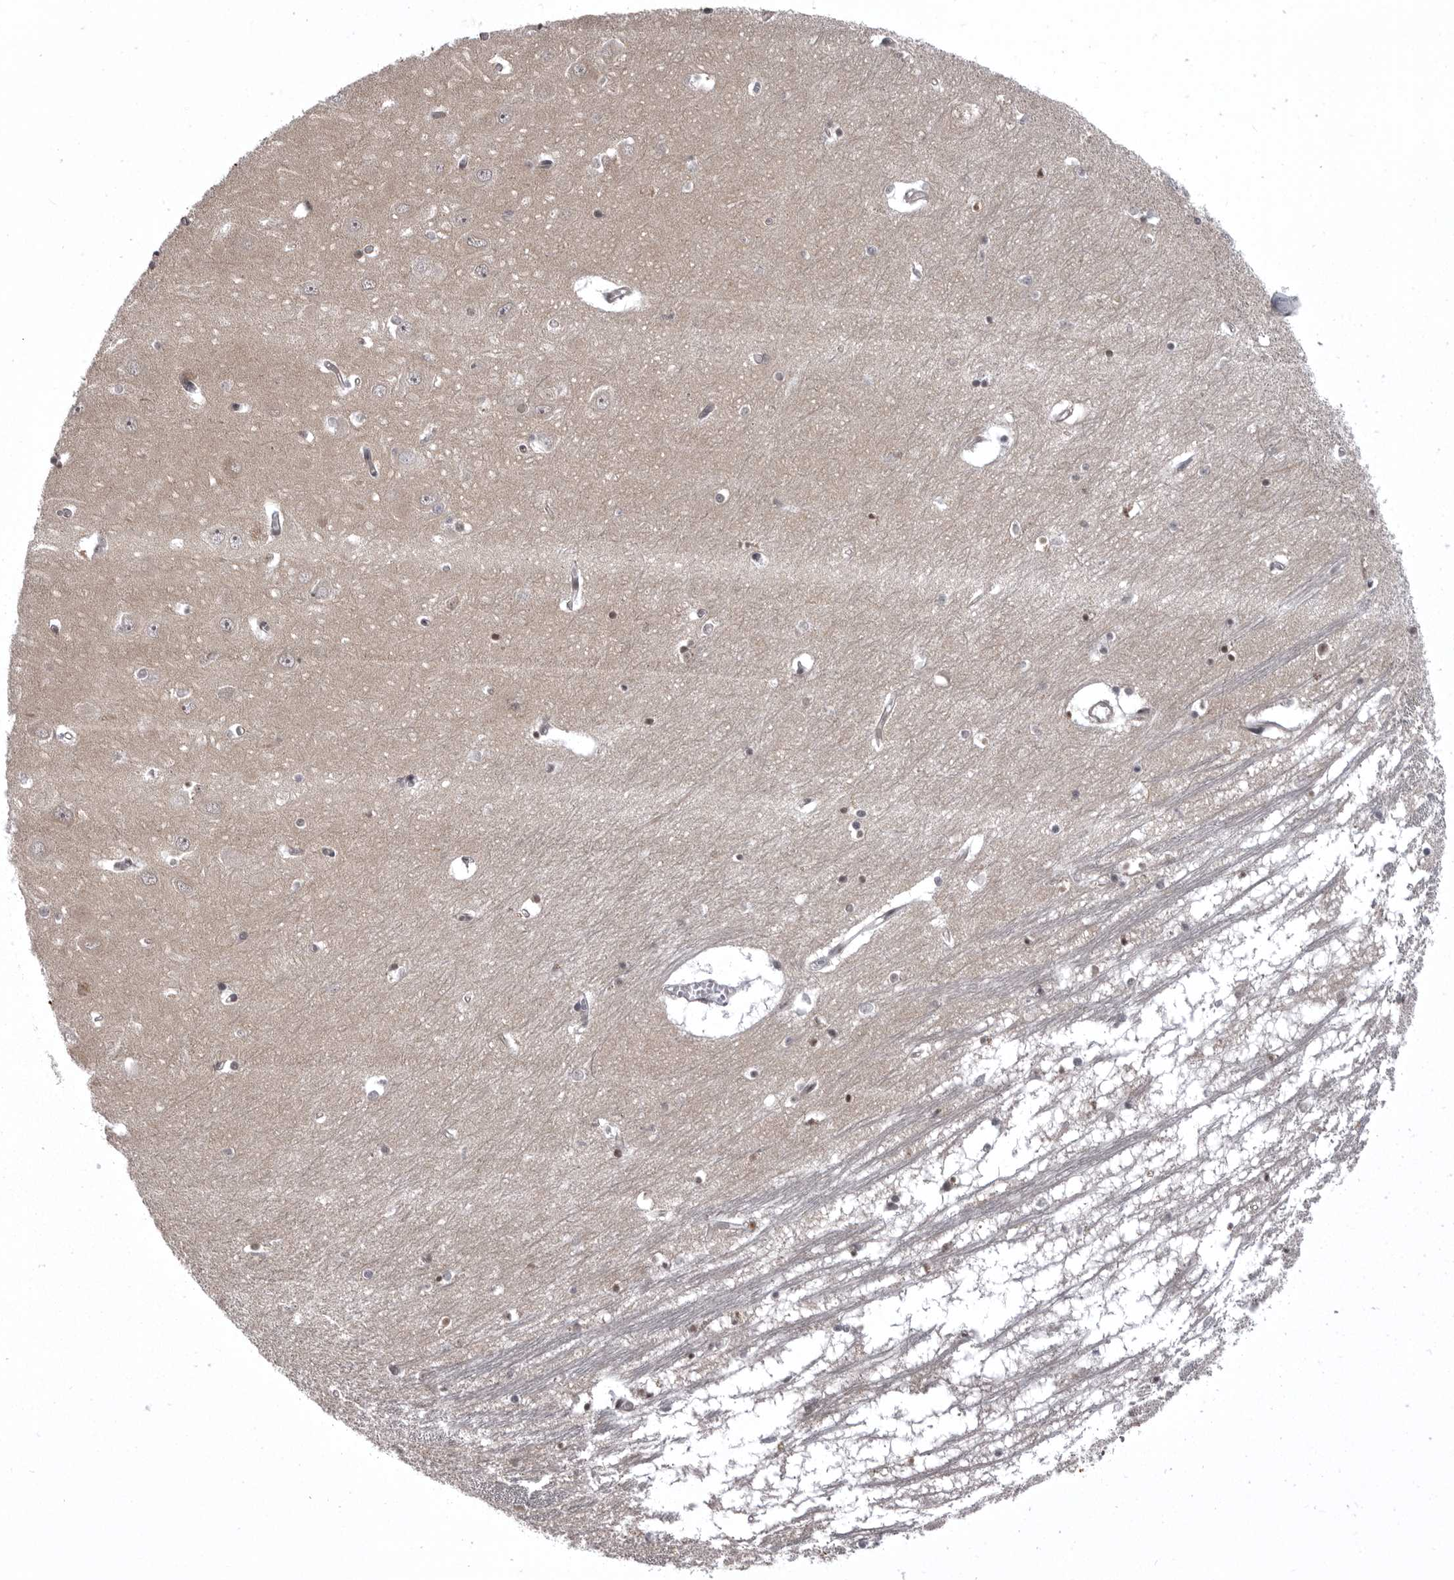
{"staining": {"intensity": "weak", "quantity": "<25%", "location": "nuclear"}, "tissue": "hippocampus", "cell_type": "Glial cells", "image_type": "normal", "snomed": [{"axis": "morphology", "description": "Normal tissue, NOS"}, {"axis": "topography", "description": "Hippocampus"}], "caption": "This is an immunohistochemistry image of unremarkable human hippocampus. There is no positivity in glial cells.", "gene": "SNX16", "patient": {"sex": "male", "age": 70}}